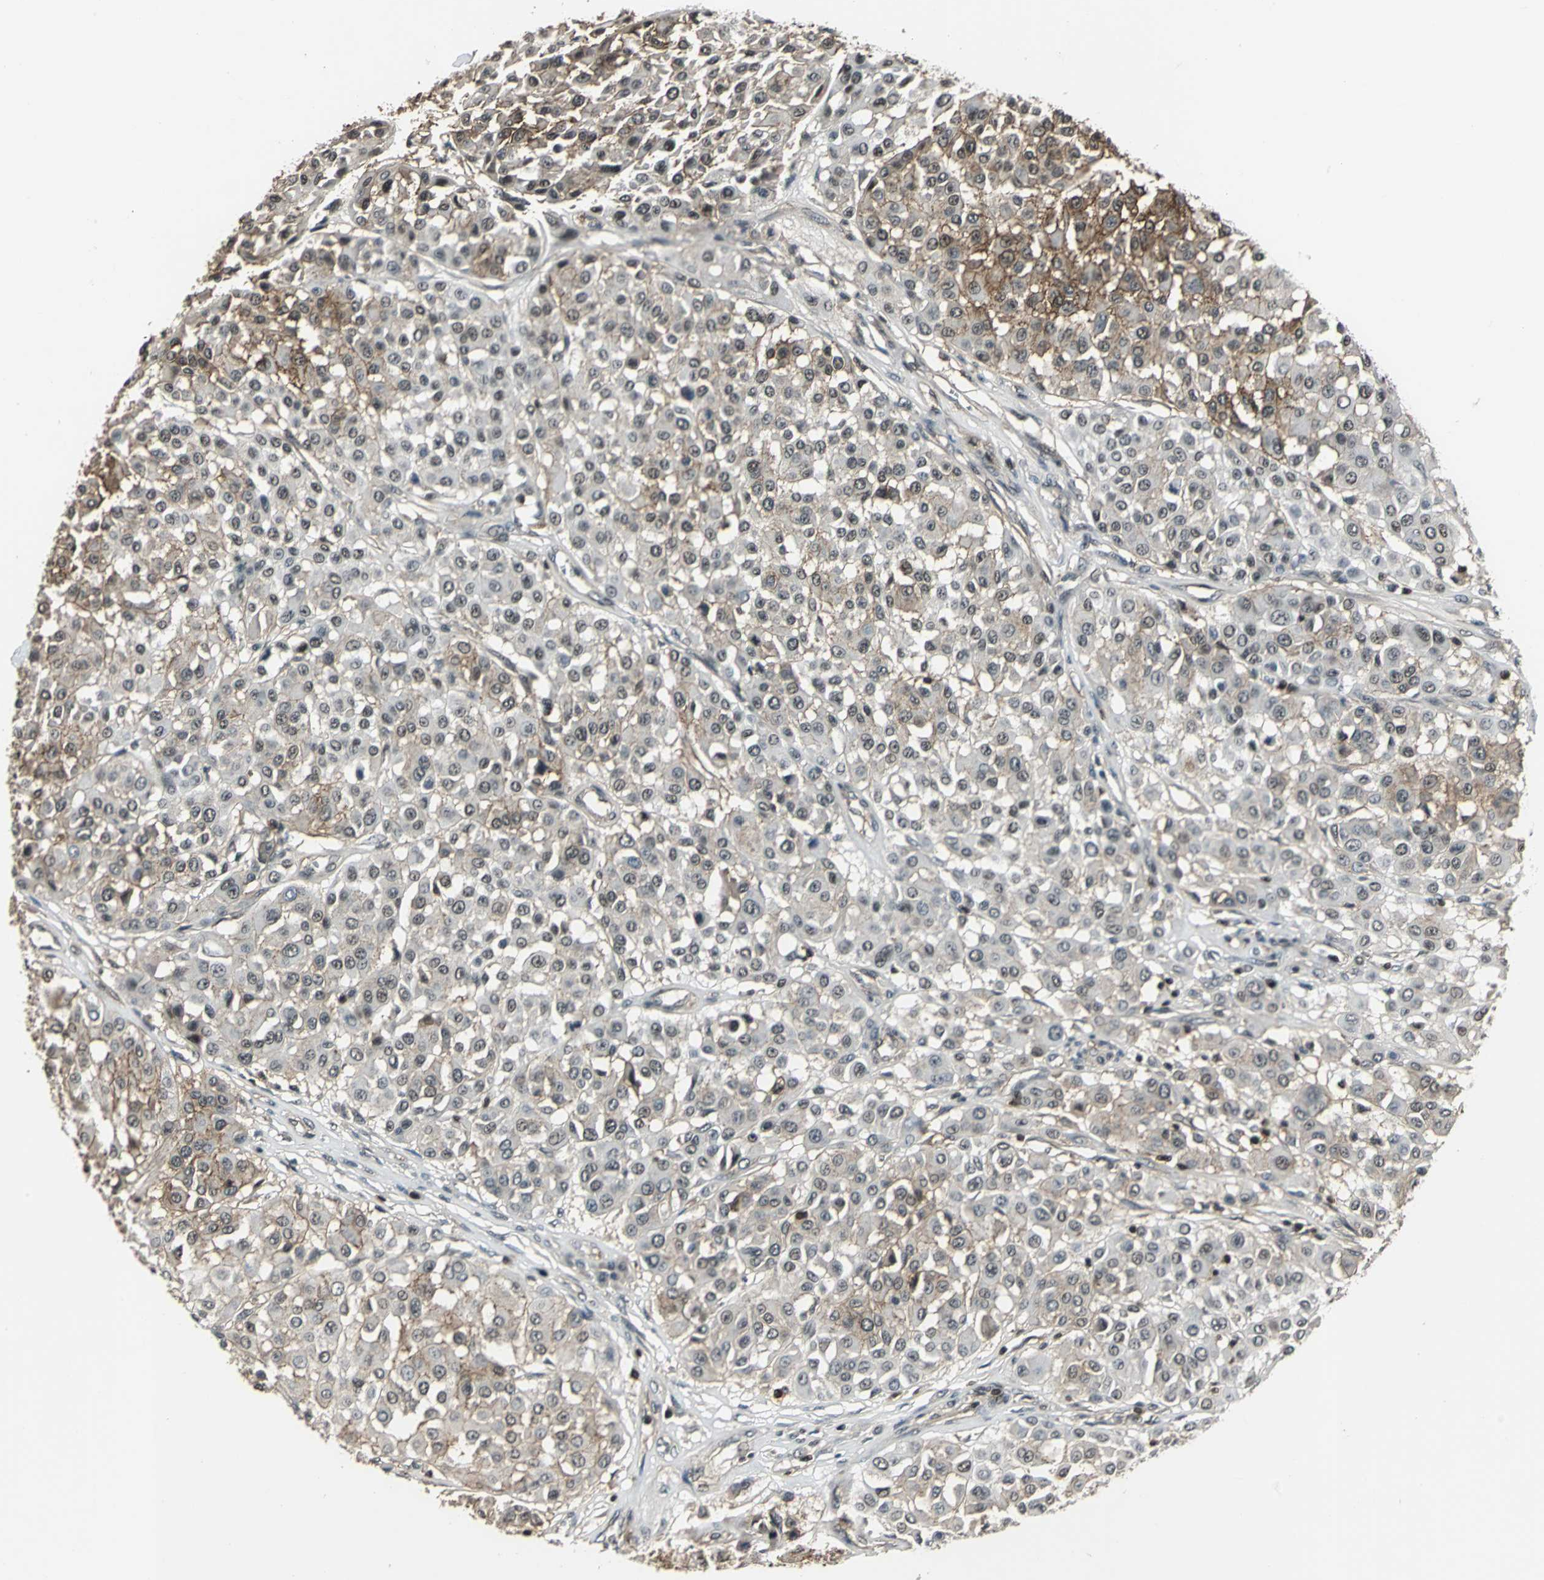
{"staining": {"intensity": "moderate", "quantity": "25%-75%", "location": "cytoplasmic/membranous,nuclear"}, "tissue": "melanoma", "cell_type": "Tumor cells", "image_type": "cancer", "snomed": [{"axis": "morphology", "description": "Malignant melanoma, Metastatic site"}, {"axis": "topography", "description": "Soft tissue"}], "caption": "Immunohistochemical staining of malignant melanoma (metastatic site) reveals moderate cytoplasmic/membranous and nuclear protein staining in approximately 25%-75% of tumor cells.", "gene": "NR2C2", "patient": {"sex": "male", "age": 41}}